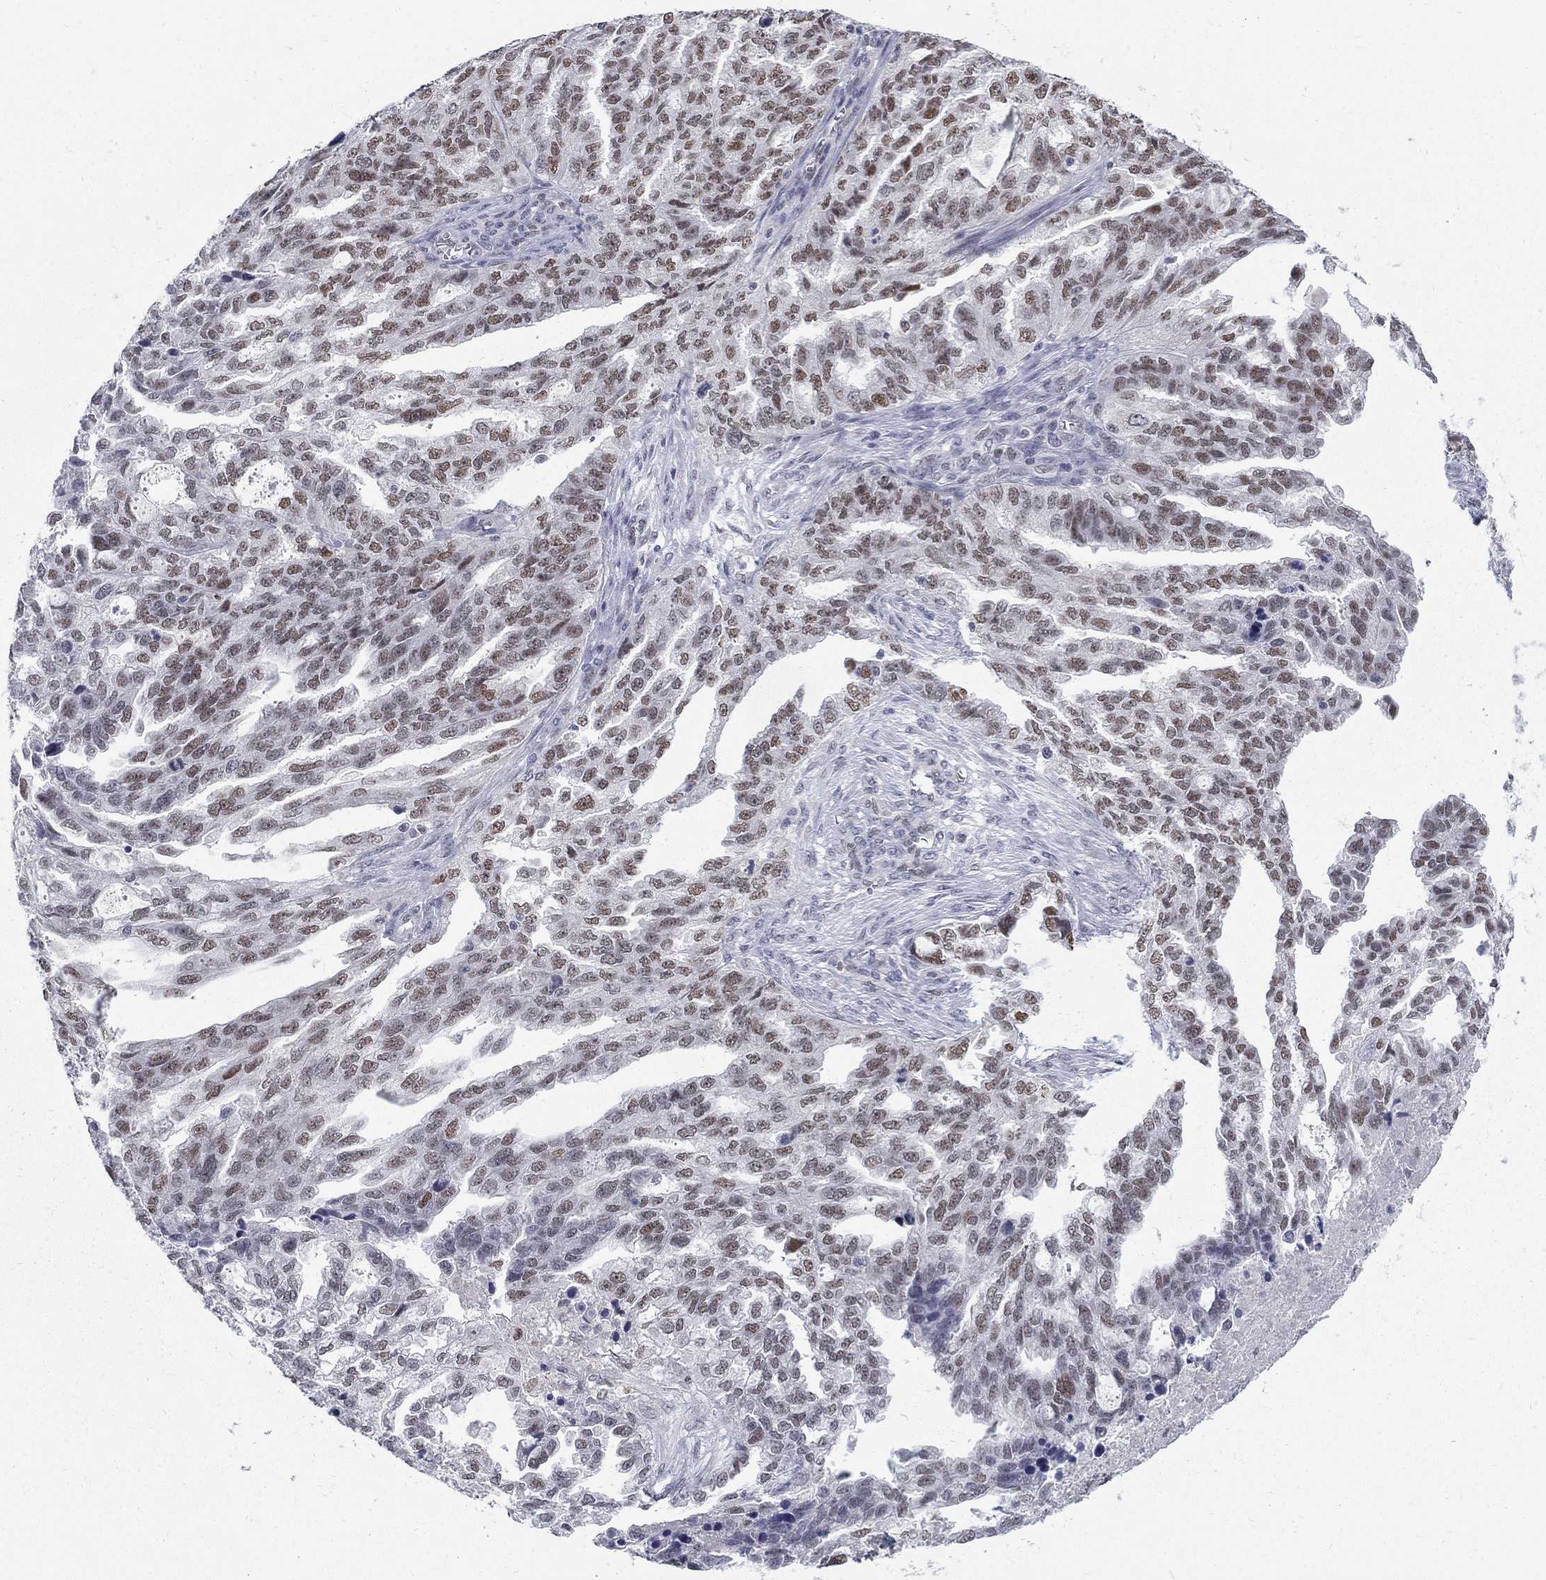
{"staining": {"intensity": "moderate", "quantity": "25%-75%", "location": "nuclear"}, "tissue": "ovarian cancer", "cell_type": "Tumor cells", "image_type": "cancer", "snomed": [{"axis": "morphology", "description": "Cystadenocarcinoma, serous, NOS"}, {"axis": "topography", "description": "Ovary"}], "caption": "Immunohistochemistry (IHC) (DAB (3,3'-diaminobenzidine)) staining of human serous cystadenocarcinoma (ovarian) exhibits moderate nuclear protein positivity in approximately 25%-75% of tumor cells.", "gene": "GCFC2", "patient": {"sex": "female", "age": 51}}